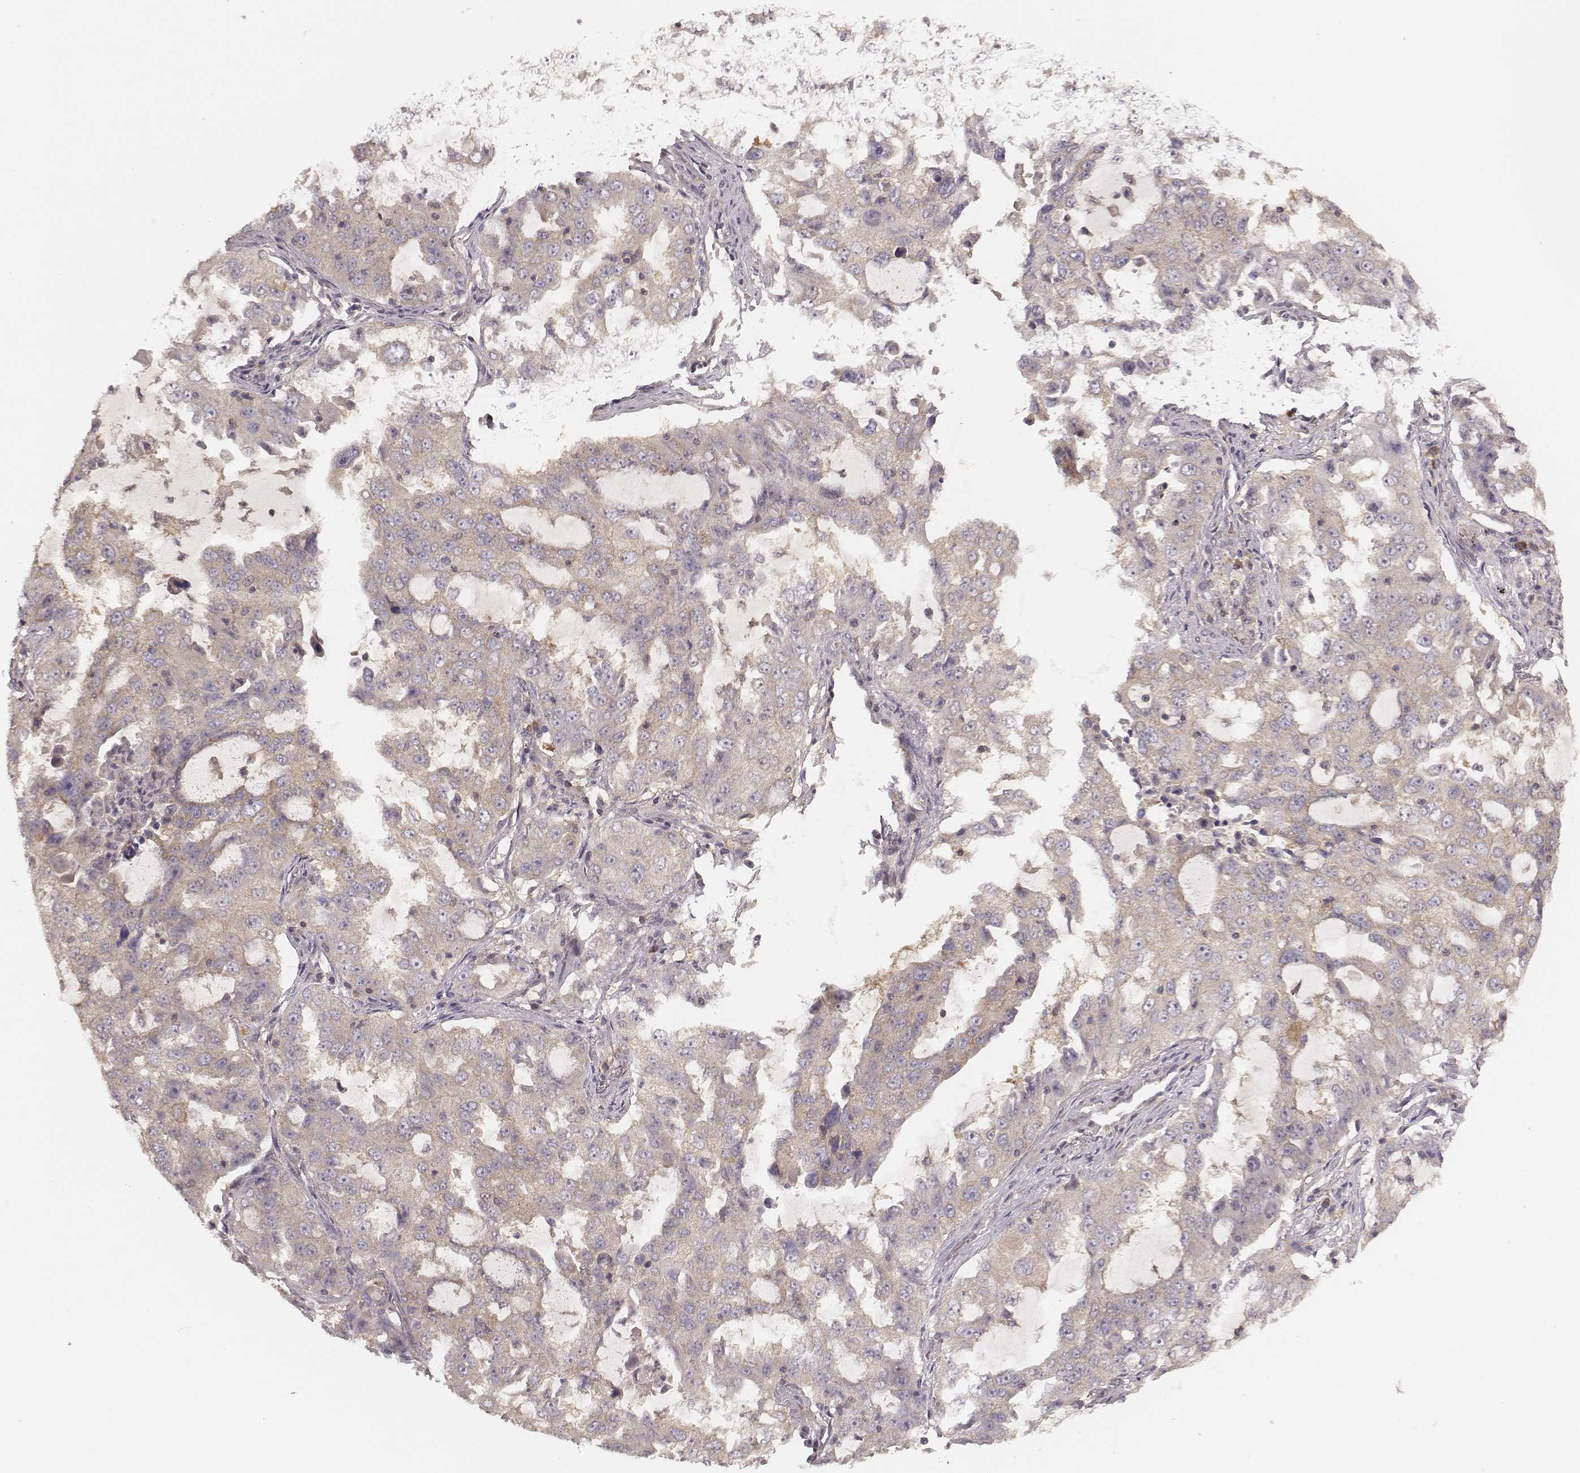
{"staining": {"intensity": "negative", "quantity": "none", "location": "none"}, "tissue": "lung cancer", "cell_type": "Tumor cells", "image_type": "cancer", "snomed": [{"axis": "morphology", "description": "Adenocarcinoma, NOS"}, {"axis": "topography", "description": "Lung"}], "caption": "DAB immunohistochemical staining of human lung adenocarcinoma reveals no significant positivity in tumor cells. (DAB (3,3'-diaminobenzidine) immunohistochemistry visualized using brightfield microscopy, high magnification).", "gene": "CARS1", "patient": {"sex": "female", "age": 61}}